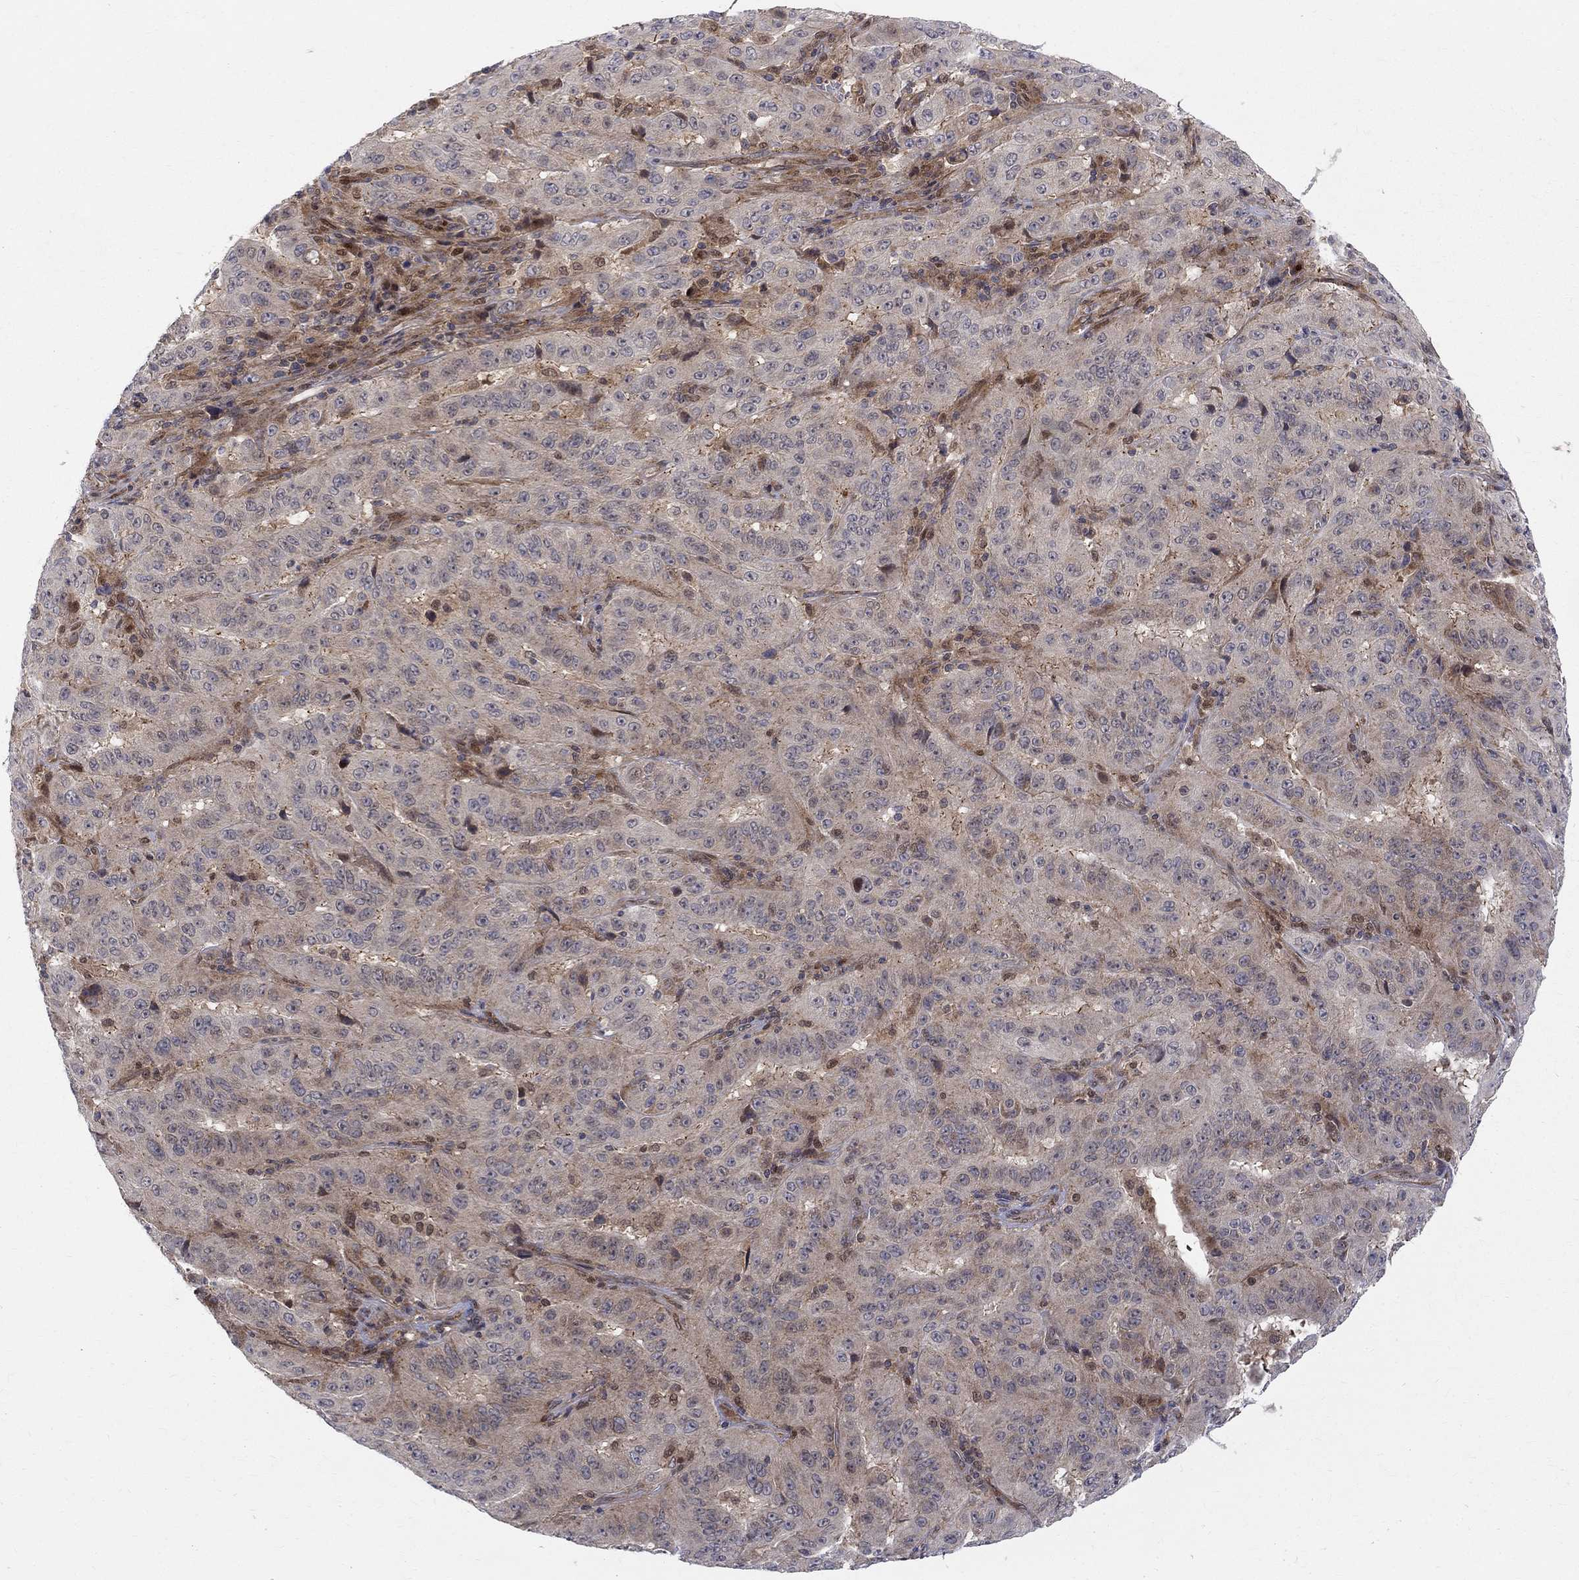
{"staining": {"intensity": "negative", "quantity": "none", "location": "none"}, "tissue": "pancreatic cancer", "cell_type": "Tumor cells", "image_type": "cancer", "snomed": [{"axis": "morphology", "description": "Adenocarcinoma, NOS"}, {"axis": "topography", "description": "Pancreas"}], "caption": "Tumor cells show no significant staining in pancreatic adenocarcinoma.", "gene": "WDR19", "patient": {"sex": "male", "age": 63}}